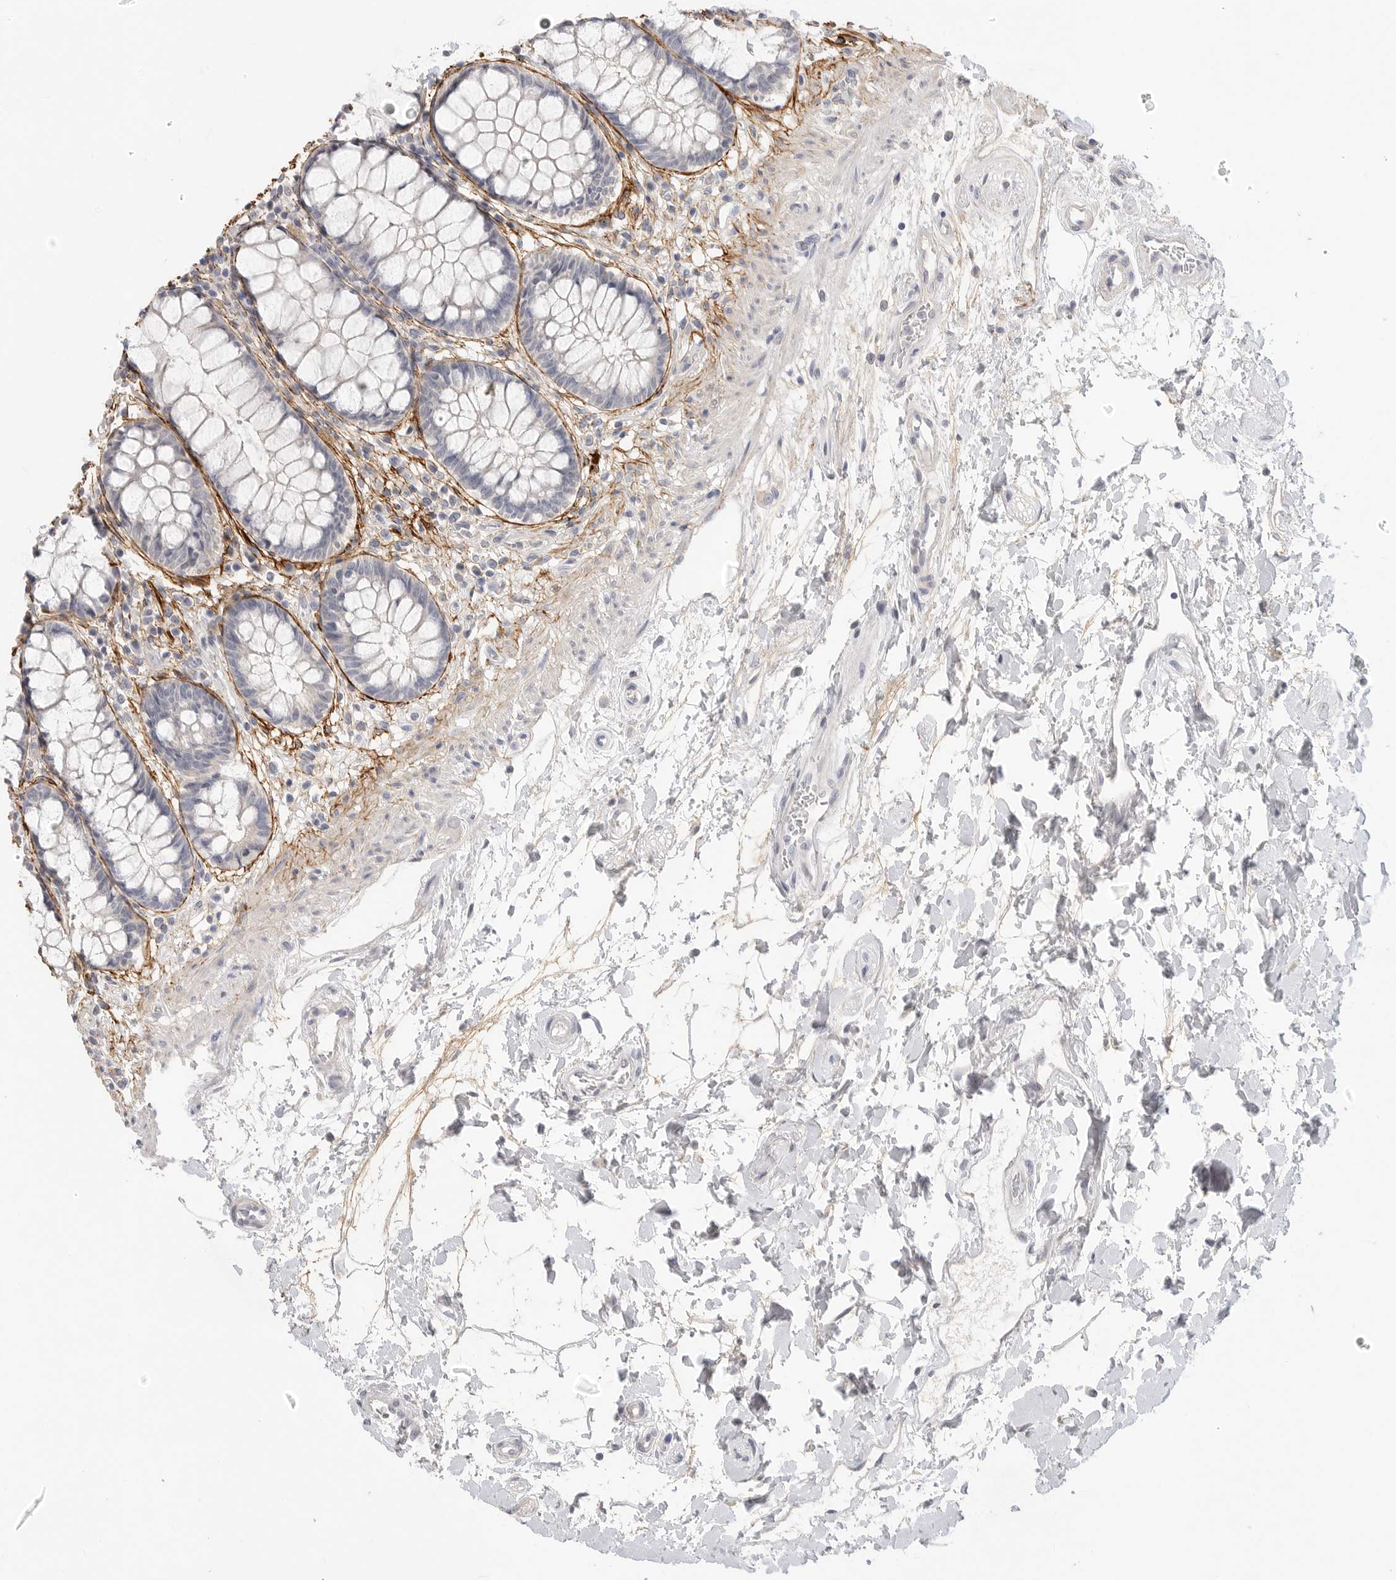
{"staining": {"intensity": "negative", "quantity": "none", "location": "none"}, "tissue": "rectum", "cell_type": "Glandular cells", "image_type": "normal", "snomed": [{"axis": "morphology", "description": "Normal tissue, NOS"}, {"axis": "topography", "description": "Rectum"}], "caption": "The histopathology image demonstrates no significant positivity in glandular cells of rectum.", "gene": "FBN2", "patient": {"sex": "male", "age": 64}}